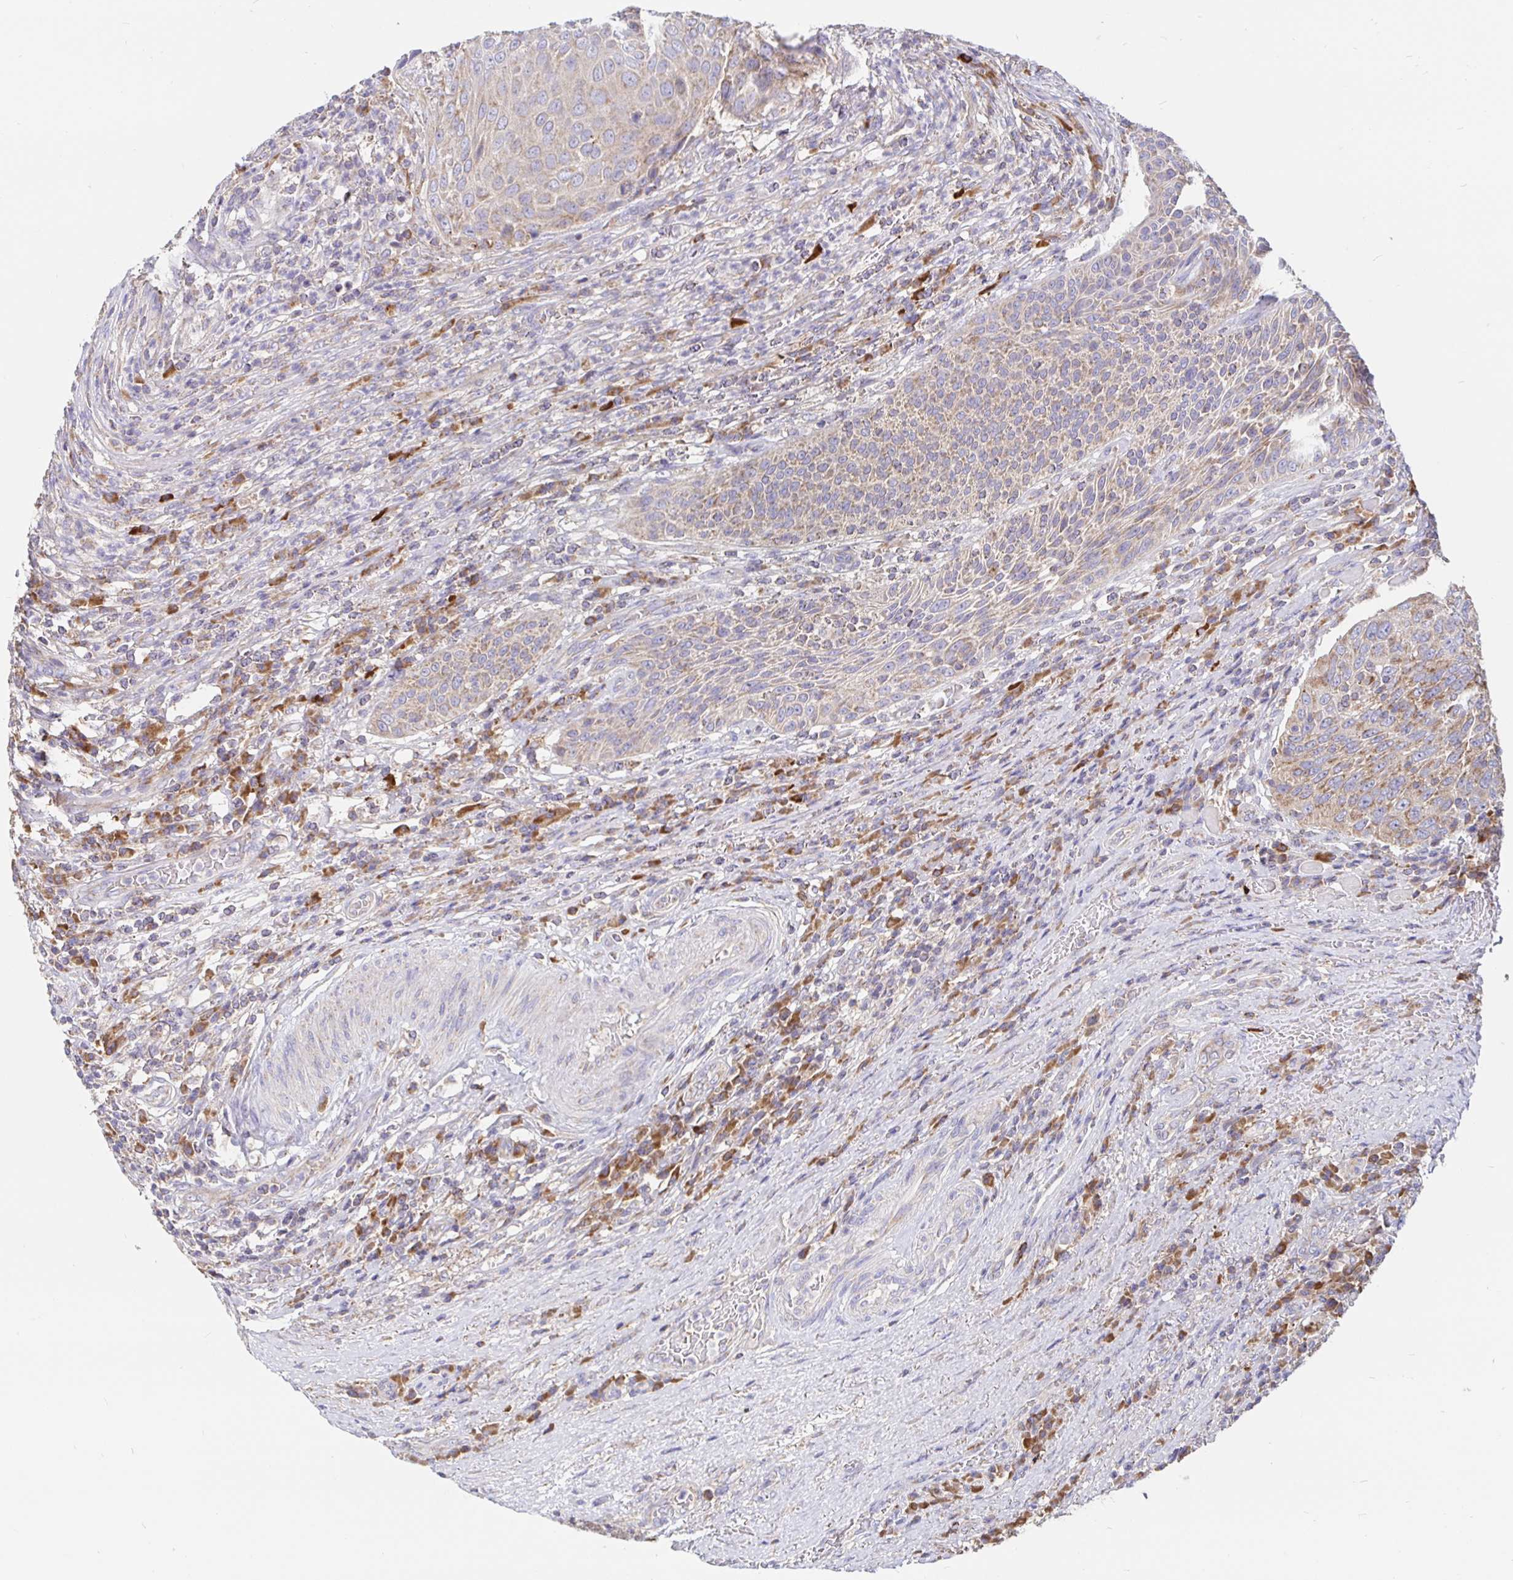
{"staining": {"intensity": "moderate", "quantity": "25%-75%", "location": "cytoplasmic/membranous"}, "tissue": "urothelial cancer", "cell_type": "Tumor cells", "image_type": "cancer", "snomed": [{"axis": "morphology", "description": "Urothelial carcinoma, High grade"}, {"axis": "topography", "description": "Urinary bladder"}], "caption": "Immunohistochemical staining of urothelial cancer shows medium levels of moderate cytoplasmic/membranous protein expression in approximately 25%-75% of tumor cells. The staining was performed using DAB (3,3'-diaminobenzidine) to visualize the protein expression in brown, while the nuclei were stained in blue with hematoxylin (Magnification: 20x).", "gene": "PRDX3", "patient": {"sex": "female", "age": 70}}